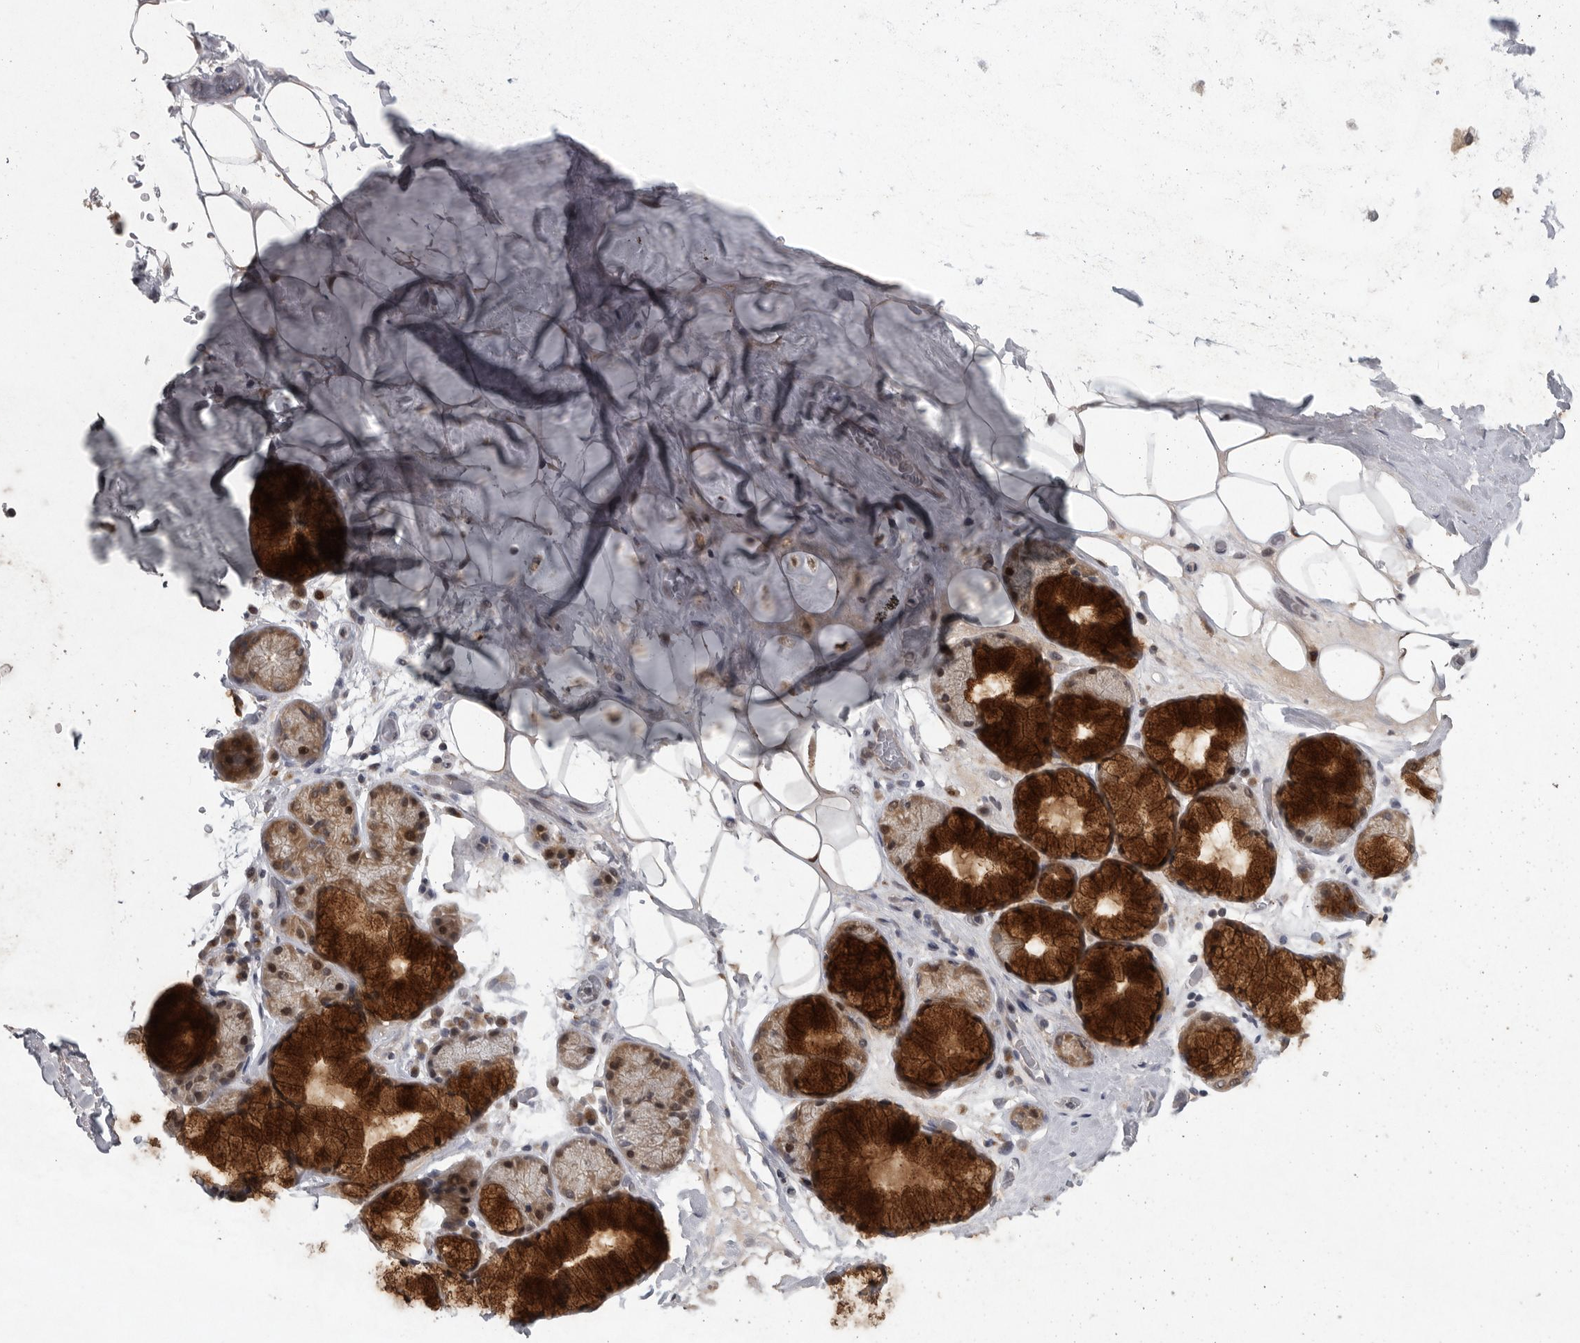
{"staining": {"intensity": "negative", "quantity": "none", "location": "none"}, "tissue": "adipose tissue", "cell_type": "Adipocytes", "image_type": "normal", "snomed": [{"axis": "morphology", "description": "Normal tissue, NOS"}, {"axis": "topography", "description": "Cartilage tissue"}], "caption": "Photomicrograph shows no protein staining in adipocytes of normal adipose tissue. (Stains: DAB immunohistochemistry with hematoxylin counter stain, Microscopy: brightfield microscopy at high magnification).", "gene": "MAN2A1", "patient": {"sex": "female", "age": 63}}